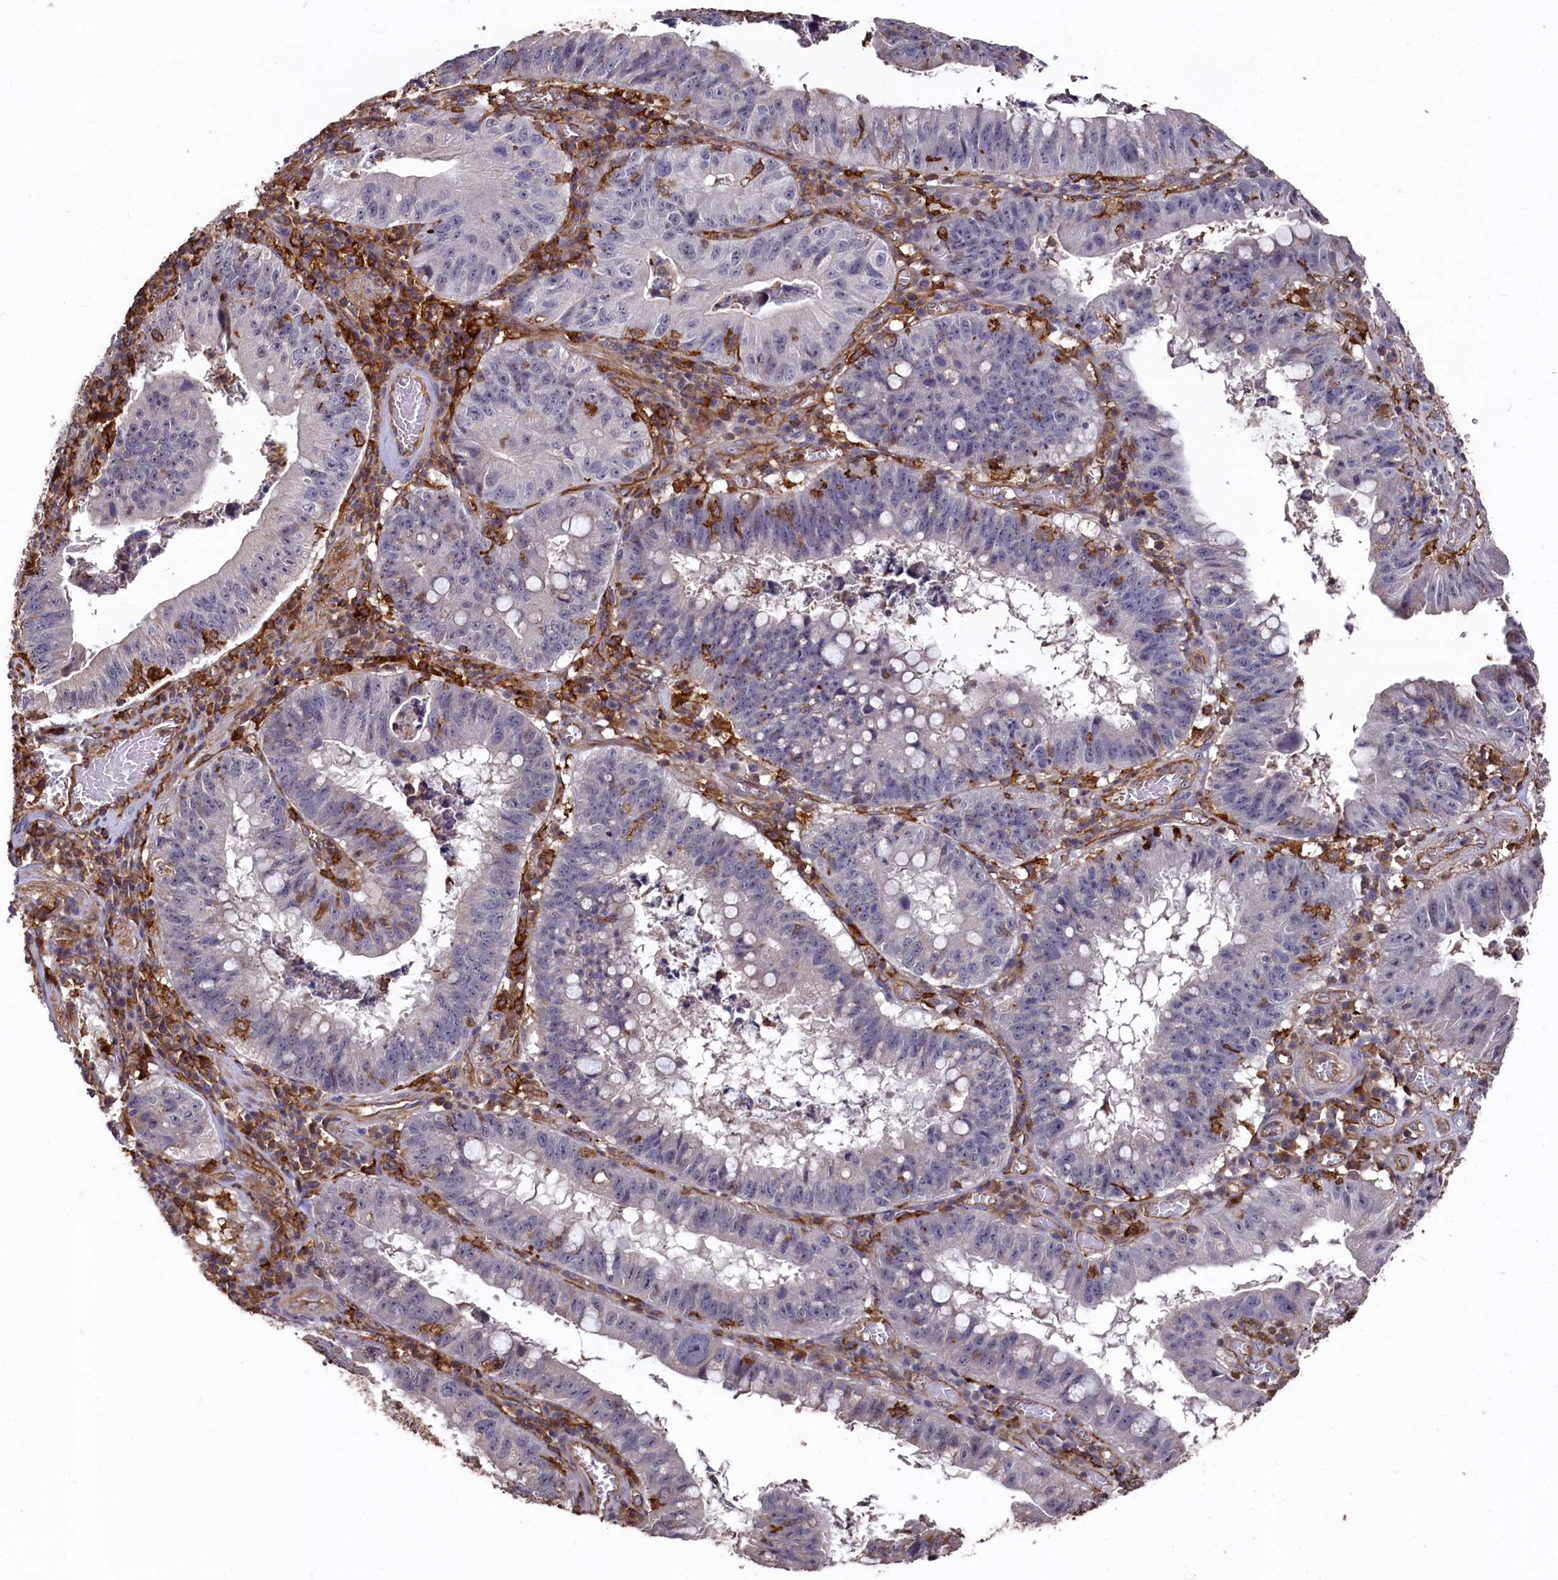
{"staining": {"intensity": "negative", "quantity": "none", "location": "none"}, "tissue": "stomach cancer", "cell_type": "Tumor cells", "image_type": "cancer", "snomed": [{"axis": "morphology", "description": "Adenocarcinoma, NOS"}, {"axis": "topography", "description": "Stomach"}], "caption": "Micrograph shows no protein positivity in tumor cells of adenocarcinoma (stomach) tissue. The staining was performed using DAB (3,3'-diaminobenzidine) to visualize the protein expression in brown, while the nuclei were stained in blue with hematoxylin (Magnification: 20x).", "gene": "PLEKHO2", "patient": {"sex": "male", "age": 59}}